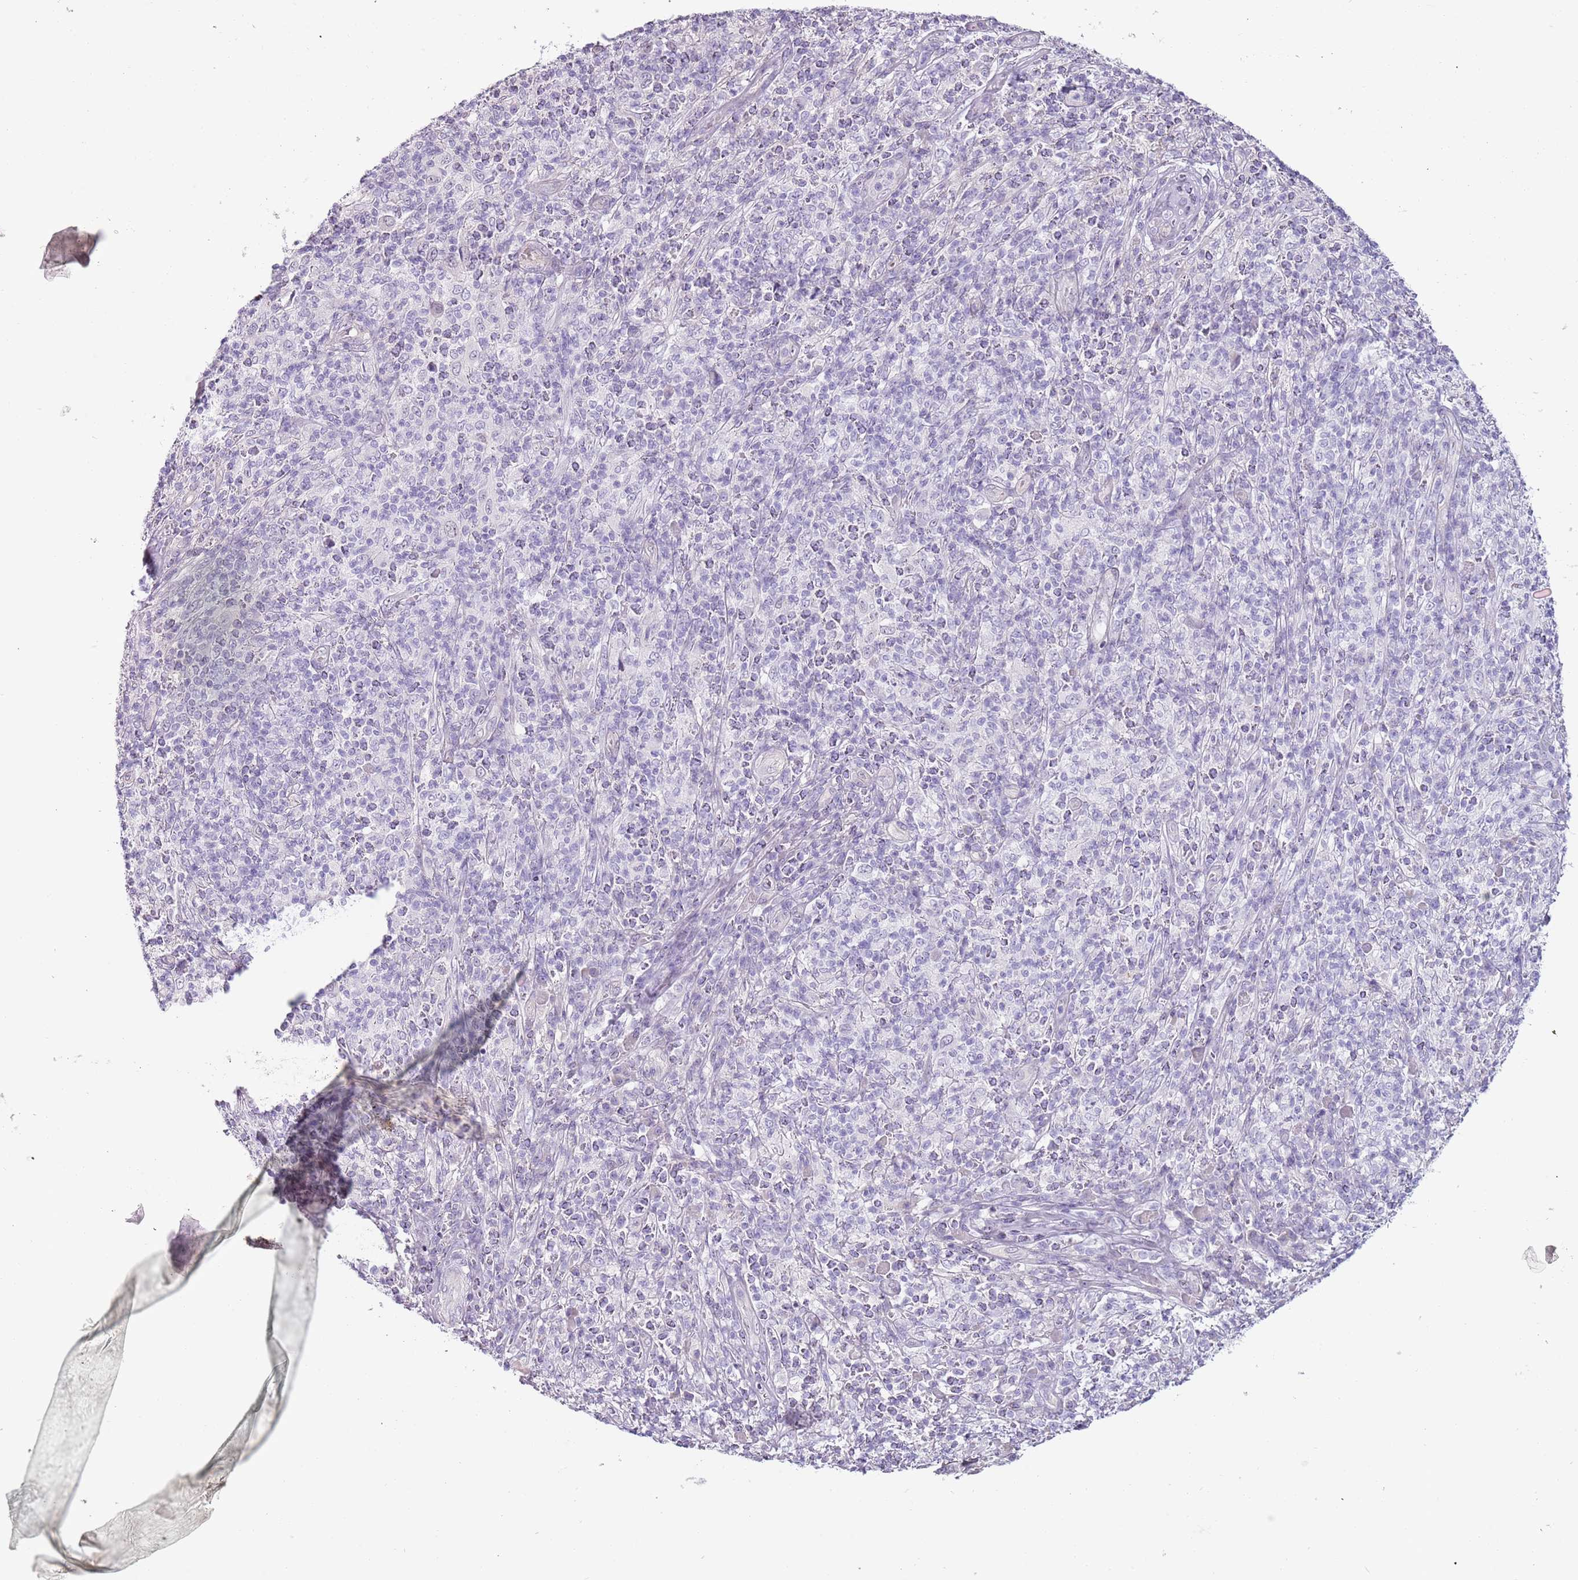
{"staining": {"intensity": "negative", "quantity": "none", "location": "none"}, "tissue": "melanoma", "cell_type": "Tumor cells", "image_type": "cancer", "snomed": [{"axis": "morphology", "description": "Malignant melanoma, NOS"}, {"axis": "topography", "description": "Skin"}], "caption": "There is no significant positivity in tumor cells of malignant melanoma.", "gene": "RFX2", "patient": {"sex": "male", "age": 66}}